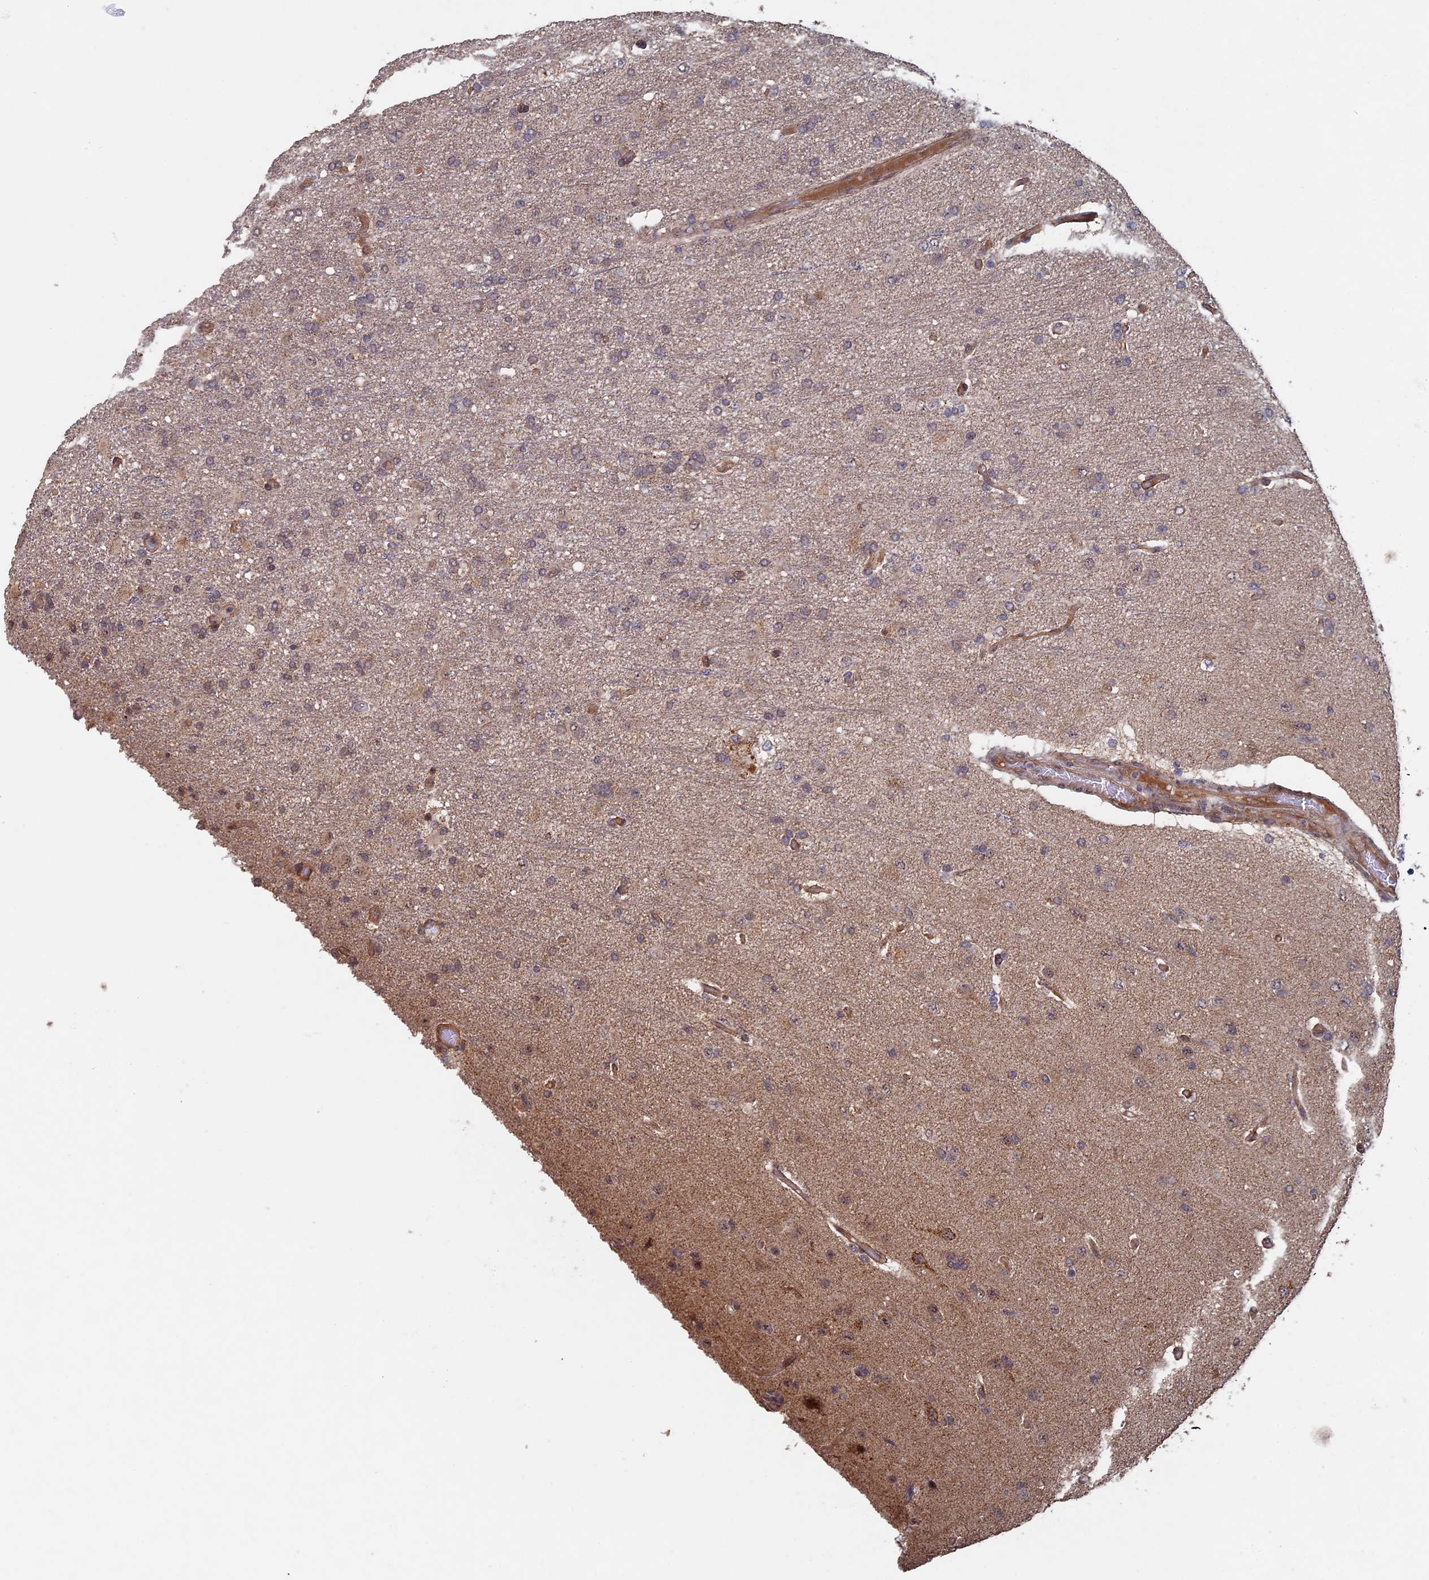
{"staining": {"intensity": "weak", "quantity": "<25%", "location": "cytoplasmic/membranous"}, "tissue": "glioma", "cell_type": "Tumor cells", "image_type": "cancer", "snomed": [{"axis": "morphology", "description": "Glioma, malignant, High grade"}, {"axis": "topography", "description": "Brain"}], "caption": "Immunohistochemistry photomicrograph of human glioma stained for a protein (brown), which displays no staining in tumor cells.", "gene": "KIAA1328", "patient": {"sex": "female", "age": 74}}